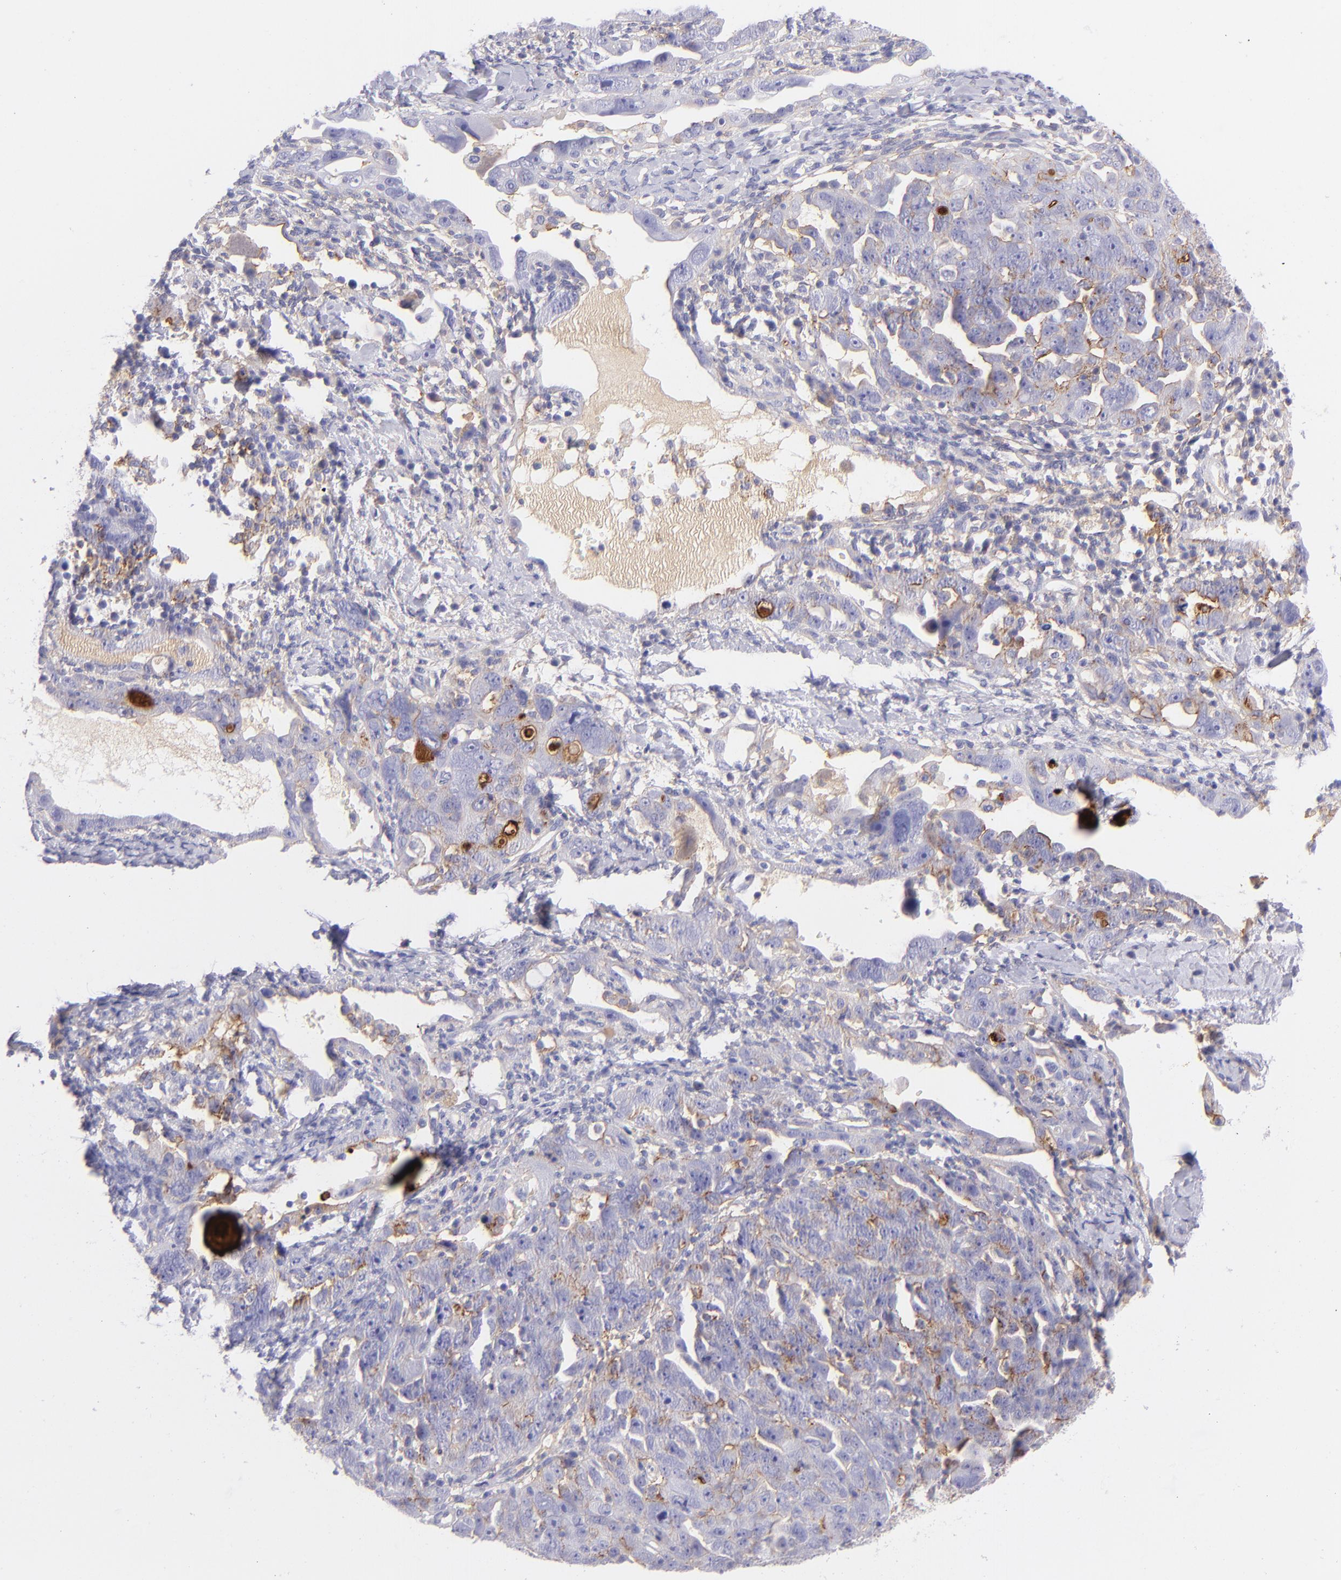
{"staining": {"intensity": "weak", "quantity": "<25%", "location": "cytoplasmic/membranous"}, "tissue": "ovarian cancer", "cell_type": "Tumor cells", "image_type": "cancer", "snomed": [{"axis": "morphology", "description": "Cystadenocarcinoma, serous, NOS"}, {"axis": "topography", "description": "Ovary"}], "caption": "Immunohistochemical staining of ovarian cancer (serous cystadenocarcinoma) demonstrates no significant expression in tumor cells. Nuclei are stained in blue.", "gene": "CD81", "patient": {"sex": "female", "age": 66}}